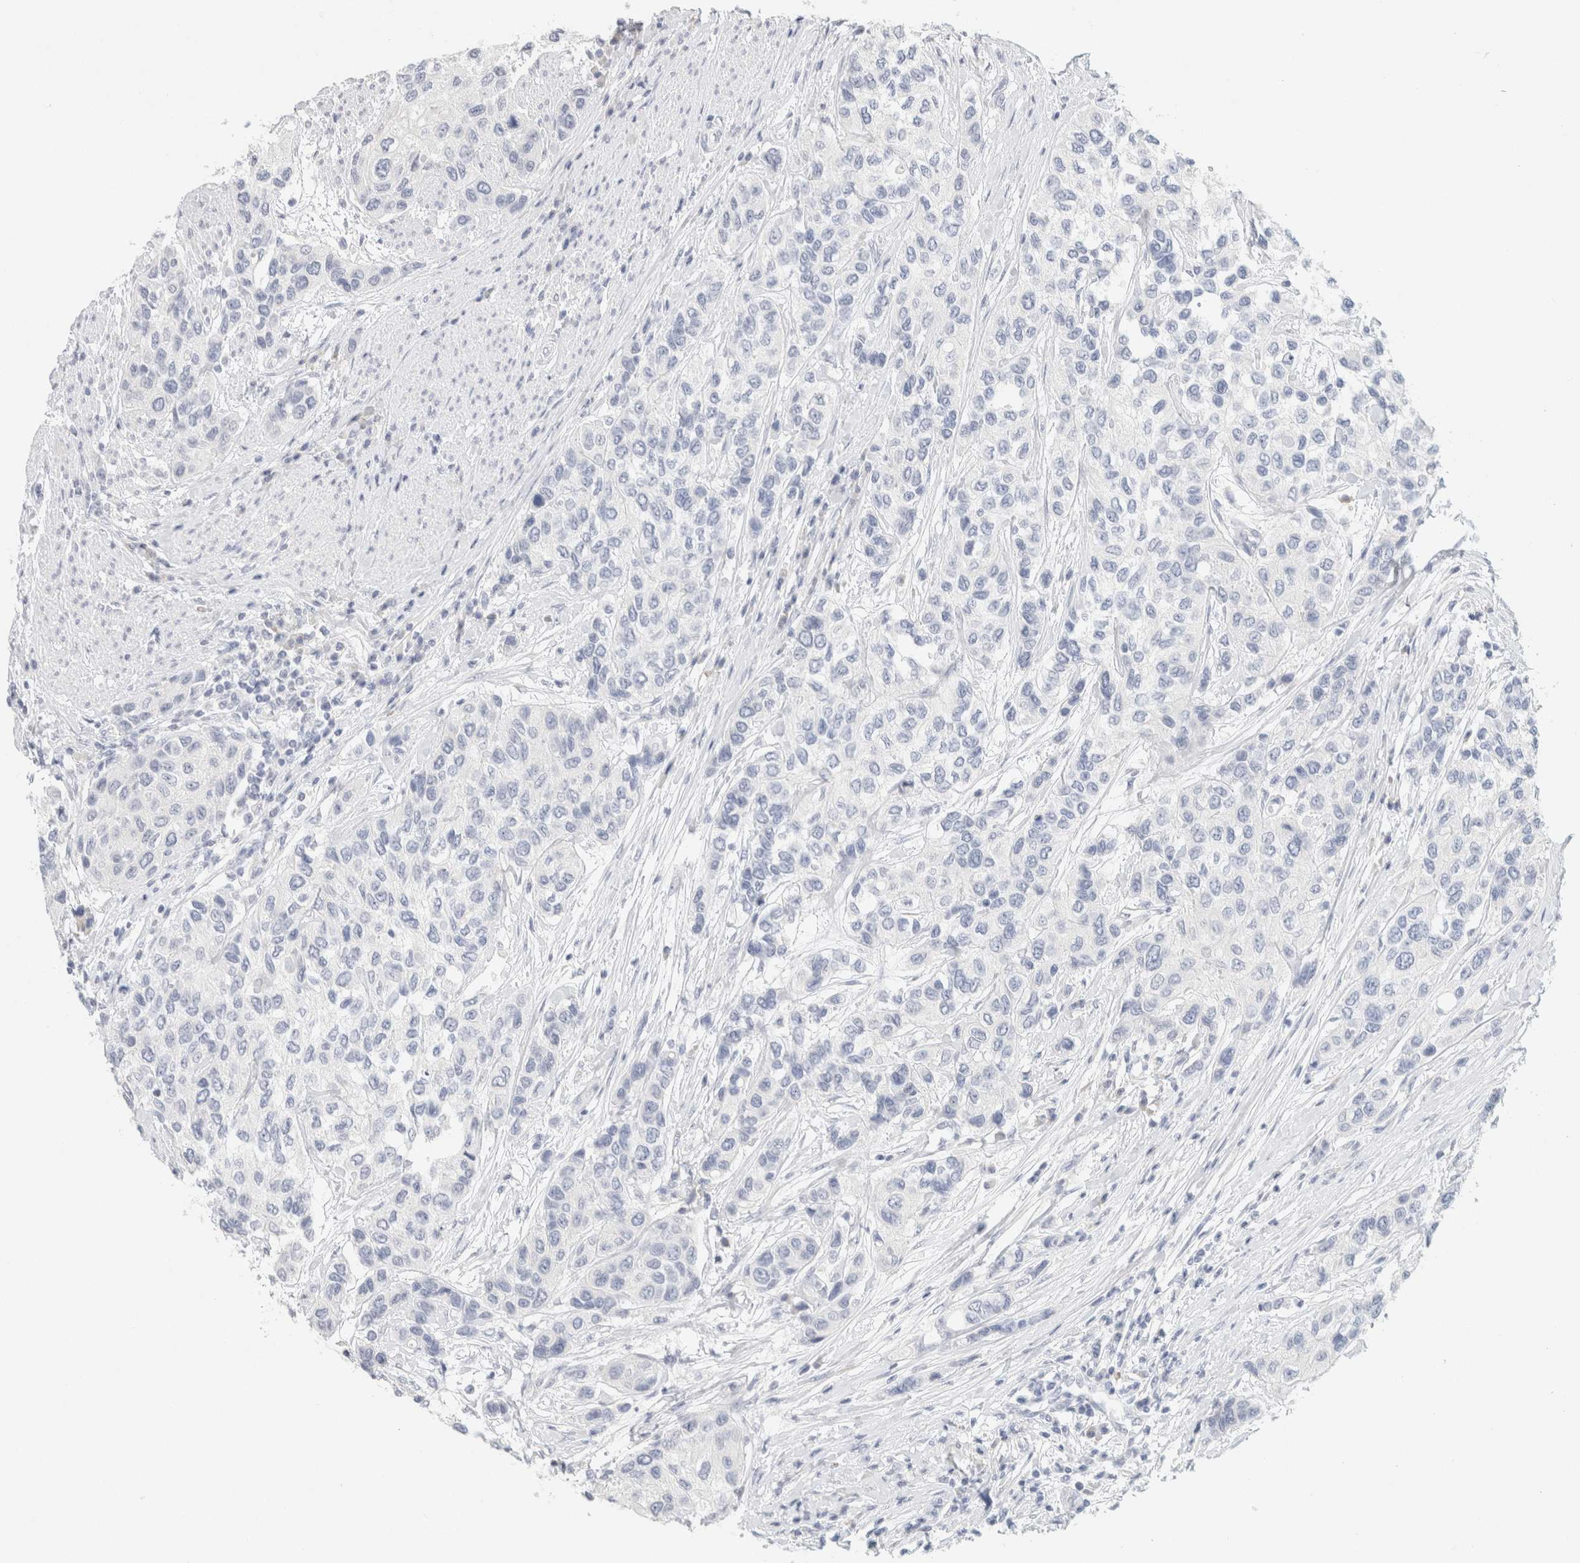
{"staining": {"intensity": "negative", "quantity": "none", "location": "none"}, "tissue": "urothelial cancer", "cell_type": "Tumor cells", "image_type": "cancer", "snomed": [{"axis": "morphology", "description": "Urothelial carcinoma, High grade"}, {"axis": "topography", "description": "Urinary bladder"}], "caption": "The photomicrograph shows no significant staining in tumor cells of urothelial cancer.", "gene": "NEFM", "patient": {"sex": "female", "age": 56}}